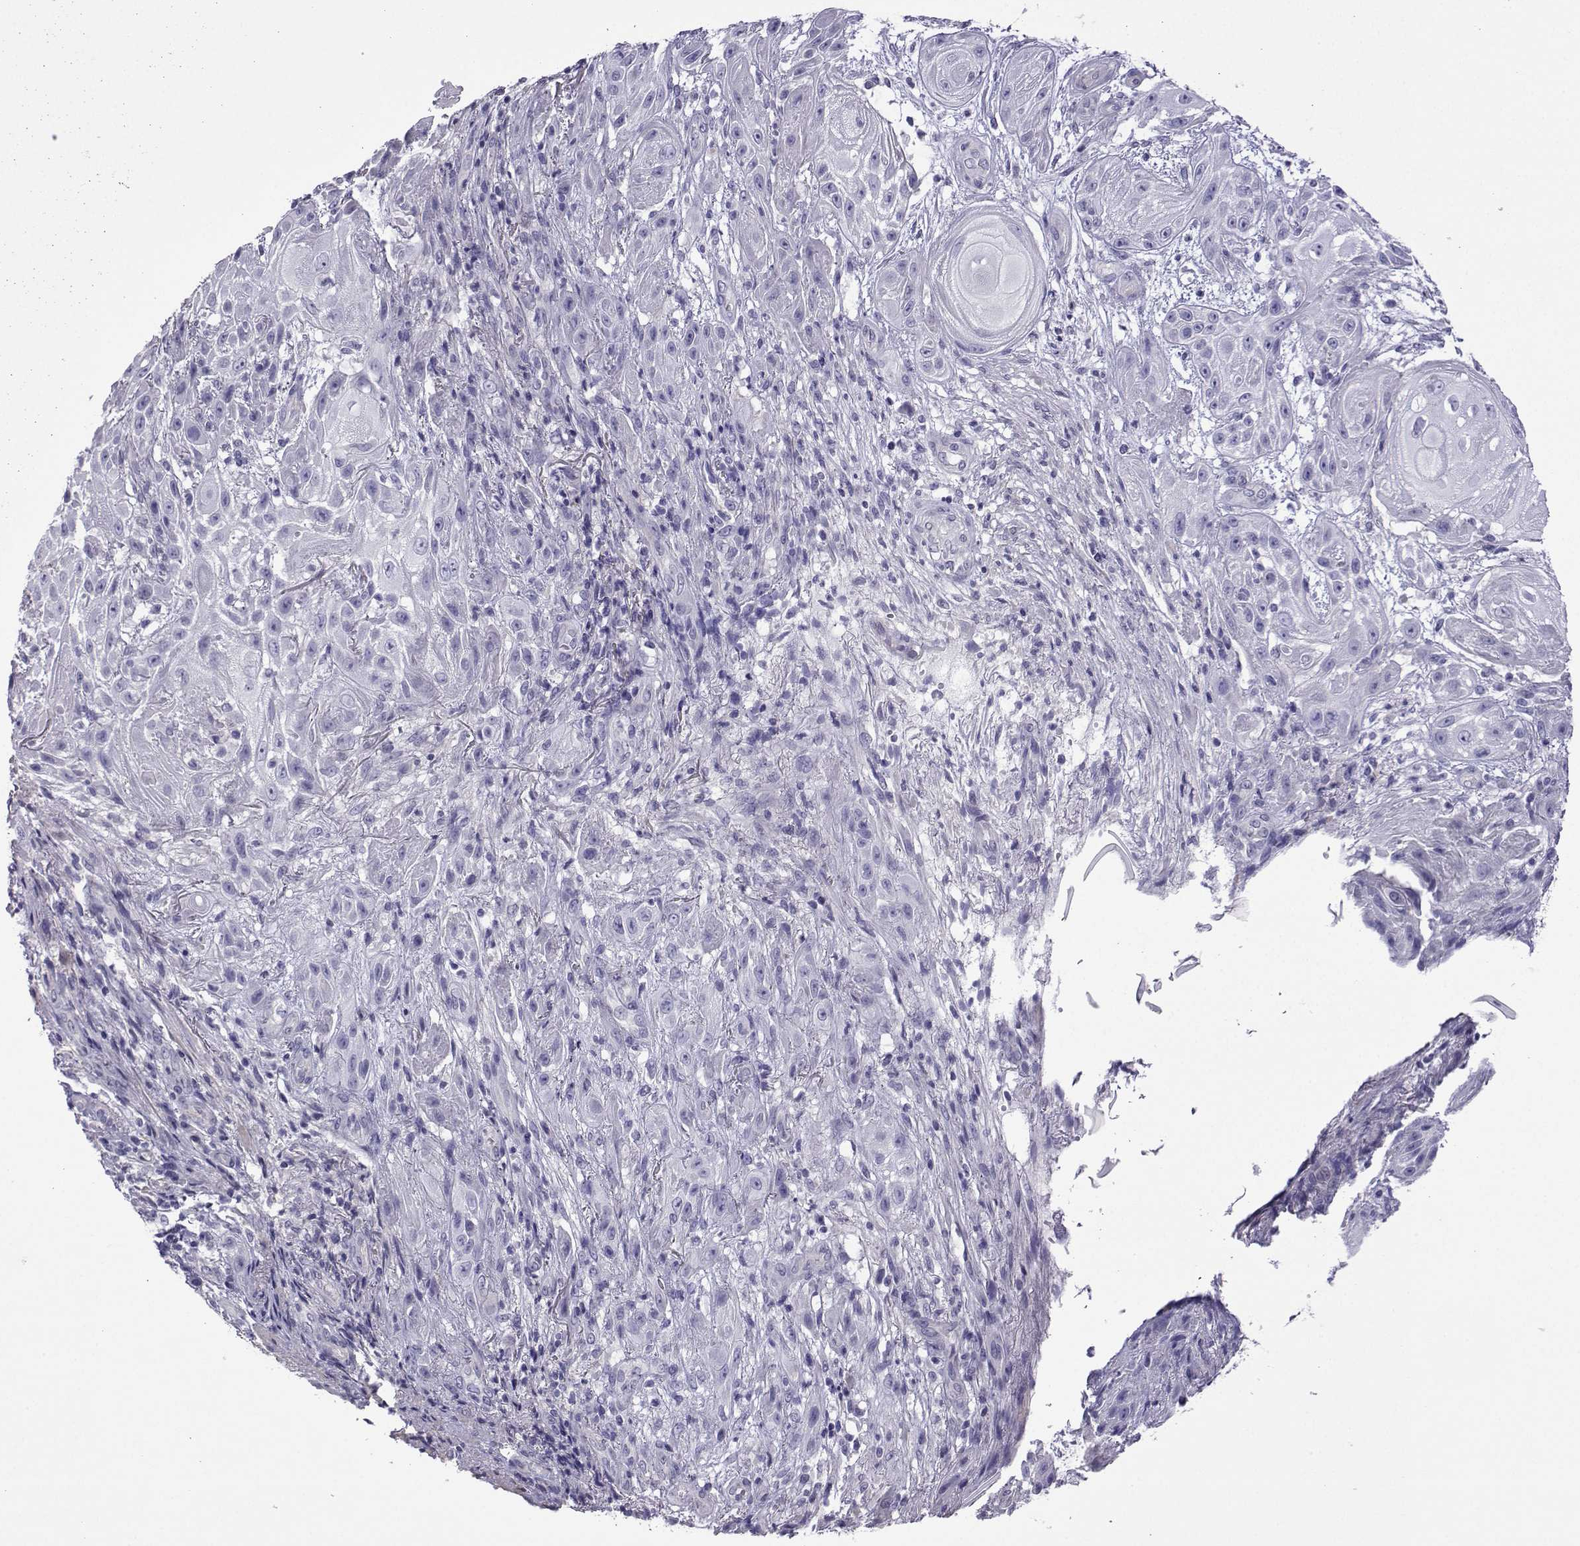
{"staining": {"intensity": "negative", "quantity": "none", "location": "none"}, "tissue": "skin cancer", "cell_type": "Tumor cells", "image_type": "cancer", "snomed": [{"axis": "morphology", "description": "Squamous cell carcinoma, NOS"}, {"axis": "topography", "description": "Skin"}], "caption": "Histopathology image shows no protein expression in tumor cells of skin cancer (squamous cell carcinoma) tissue. (DAB (3,3'-diaminobenzidine) immunohistochemistry (IHC) with hematoxylin counter stain).", "gene": "CFAP70", "patient": {"sex": "male", "age": 62}}